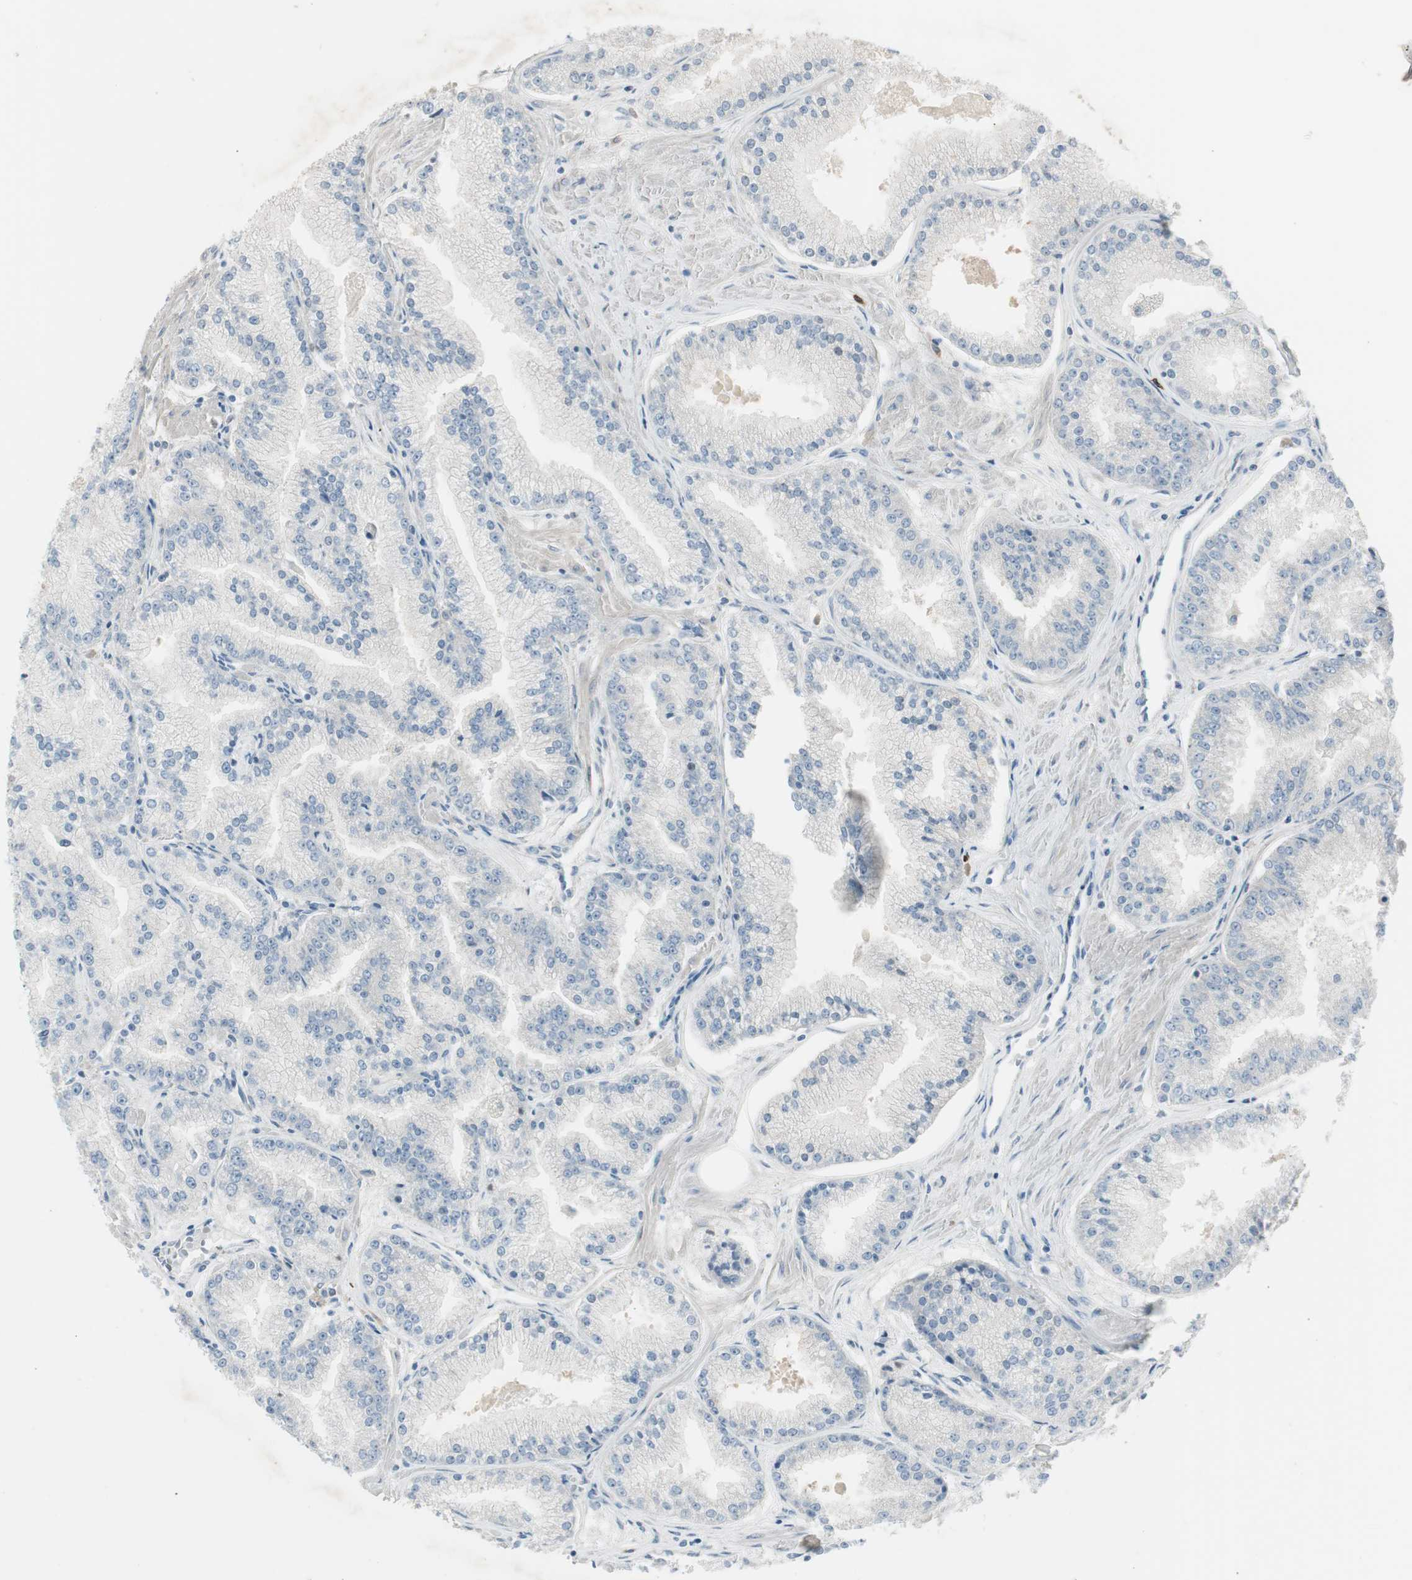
{"staining": {"intensity": "negative", "quantity": "none", "location": "none"}, "tissue": "prostate cancer", "cell_type": "Tumor cells", "image_type": "cancer", "snomed": [{"axis": "morphology", "description": "Adenocarcinoma, High grade"}, {"axis": "topography", "description": "Prostate"}], "caption": "The immunohistochemistry micrograph has no significant expression in tumor cells of prostate cancer tissue.", "gene": "MAPRE3", "patient": {"sex": "male", "age": 61}}